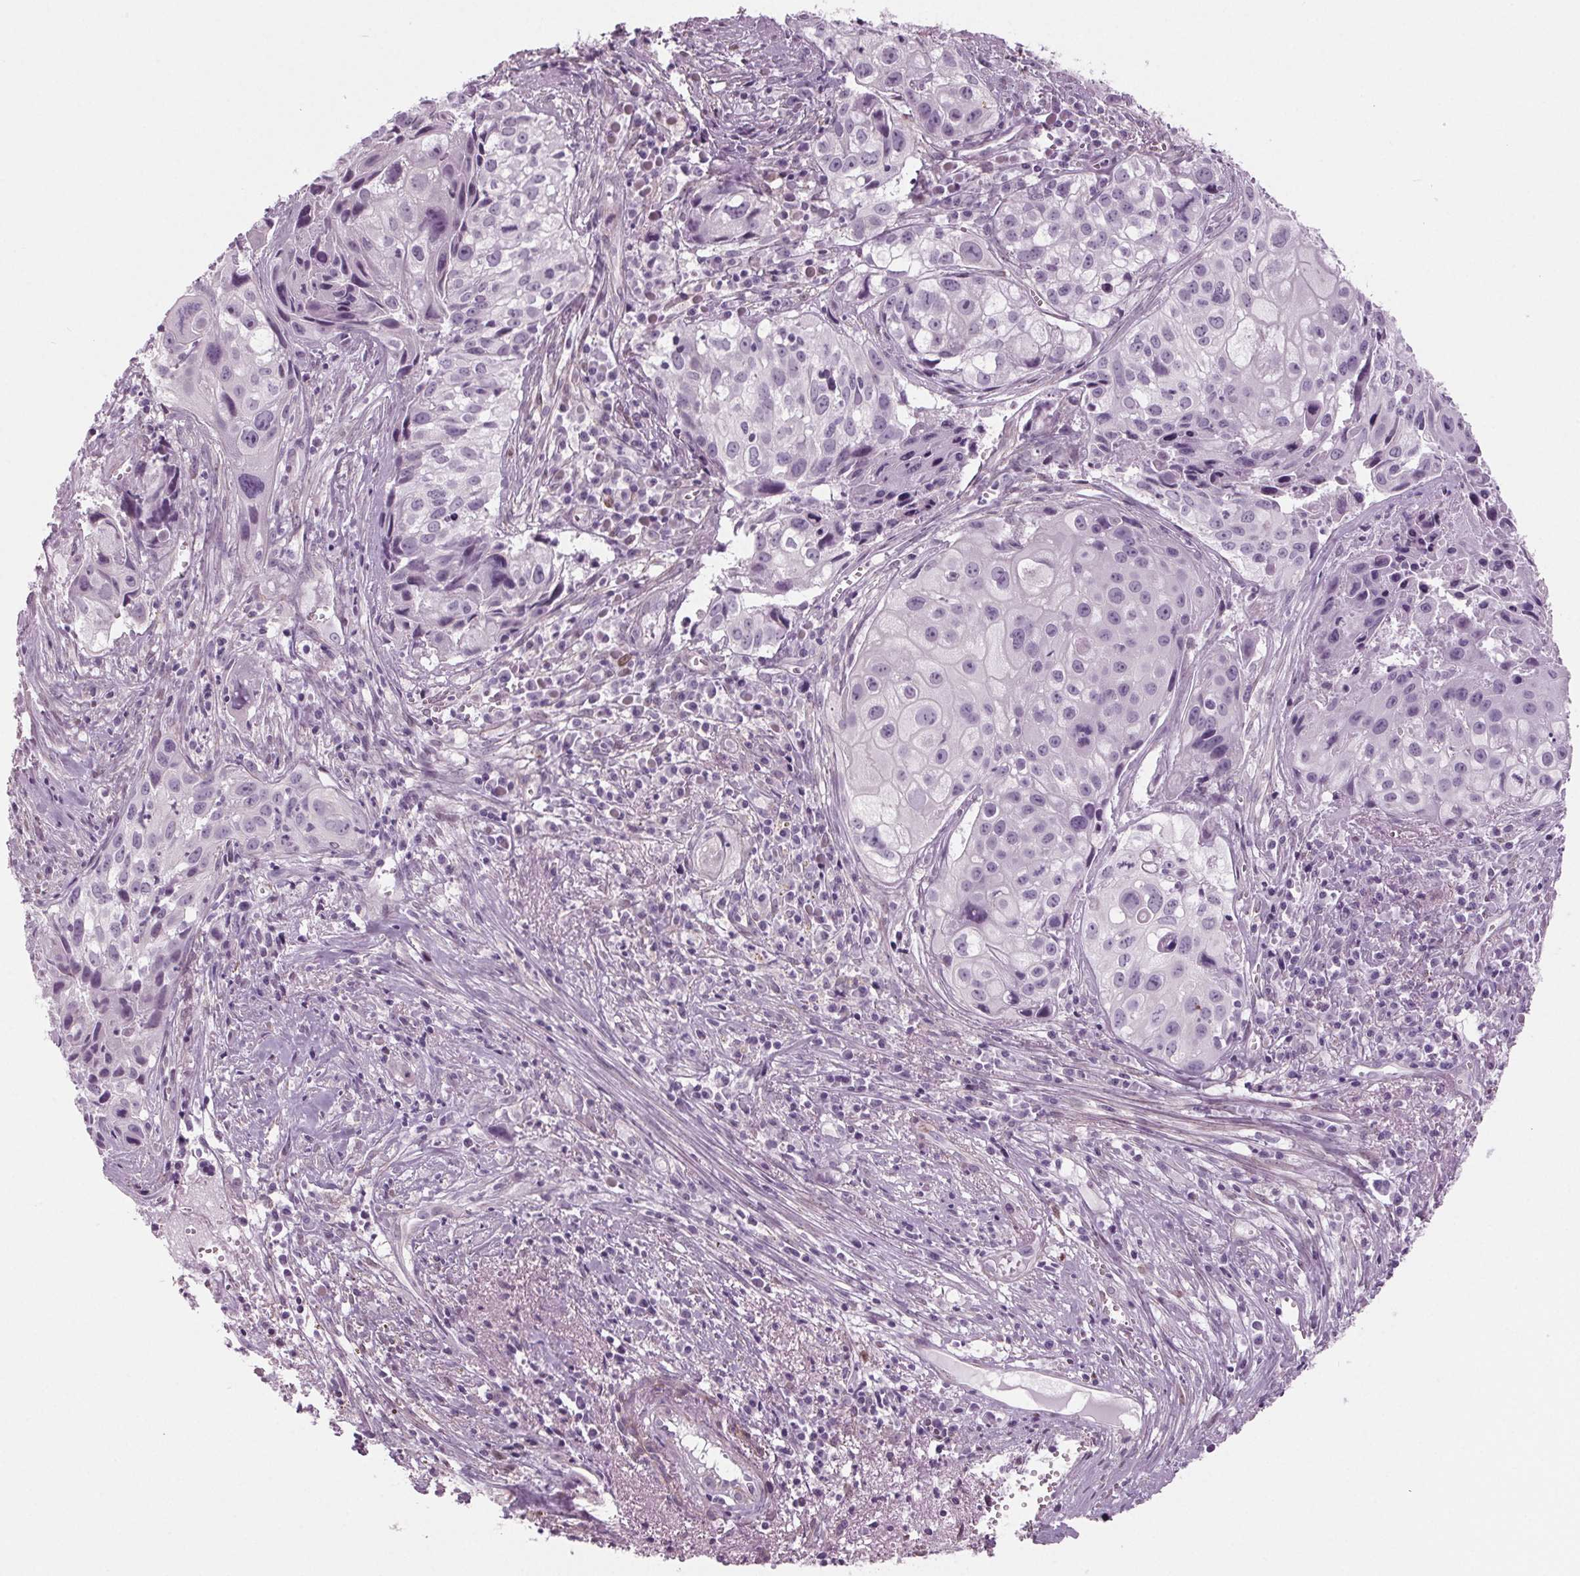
{"staining": {"intensity": "negative", "quantity": "none", "location": "none"}, "tissue": "cervical cancer", "cell_type": "Tumor cells", "image_type": "cancer", "snomed": [{"axis": "morphology", "description": "Squamous cell carcinoma, NOS"}, {"axis": "topography", "description": "Cervix"}], "caption": "High power microscopy photomicrograph of an immunohistochemistry image of cervical cancer, revealing no significant positivity in tumor cells. The staining is performed using DAB brown chromogen with nuclei counter-stained in using hematoxylin.", "gene": "BHLHE22", "patient": {"sex": "female", "age": 53}}